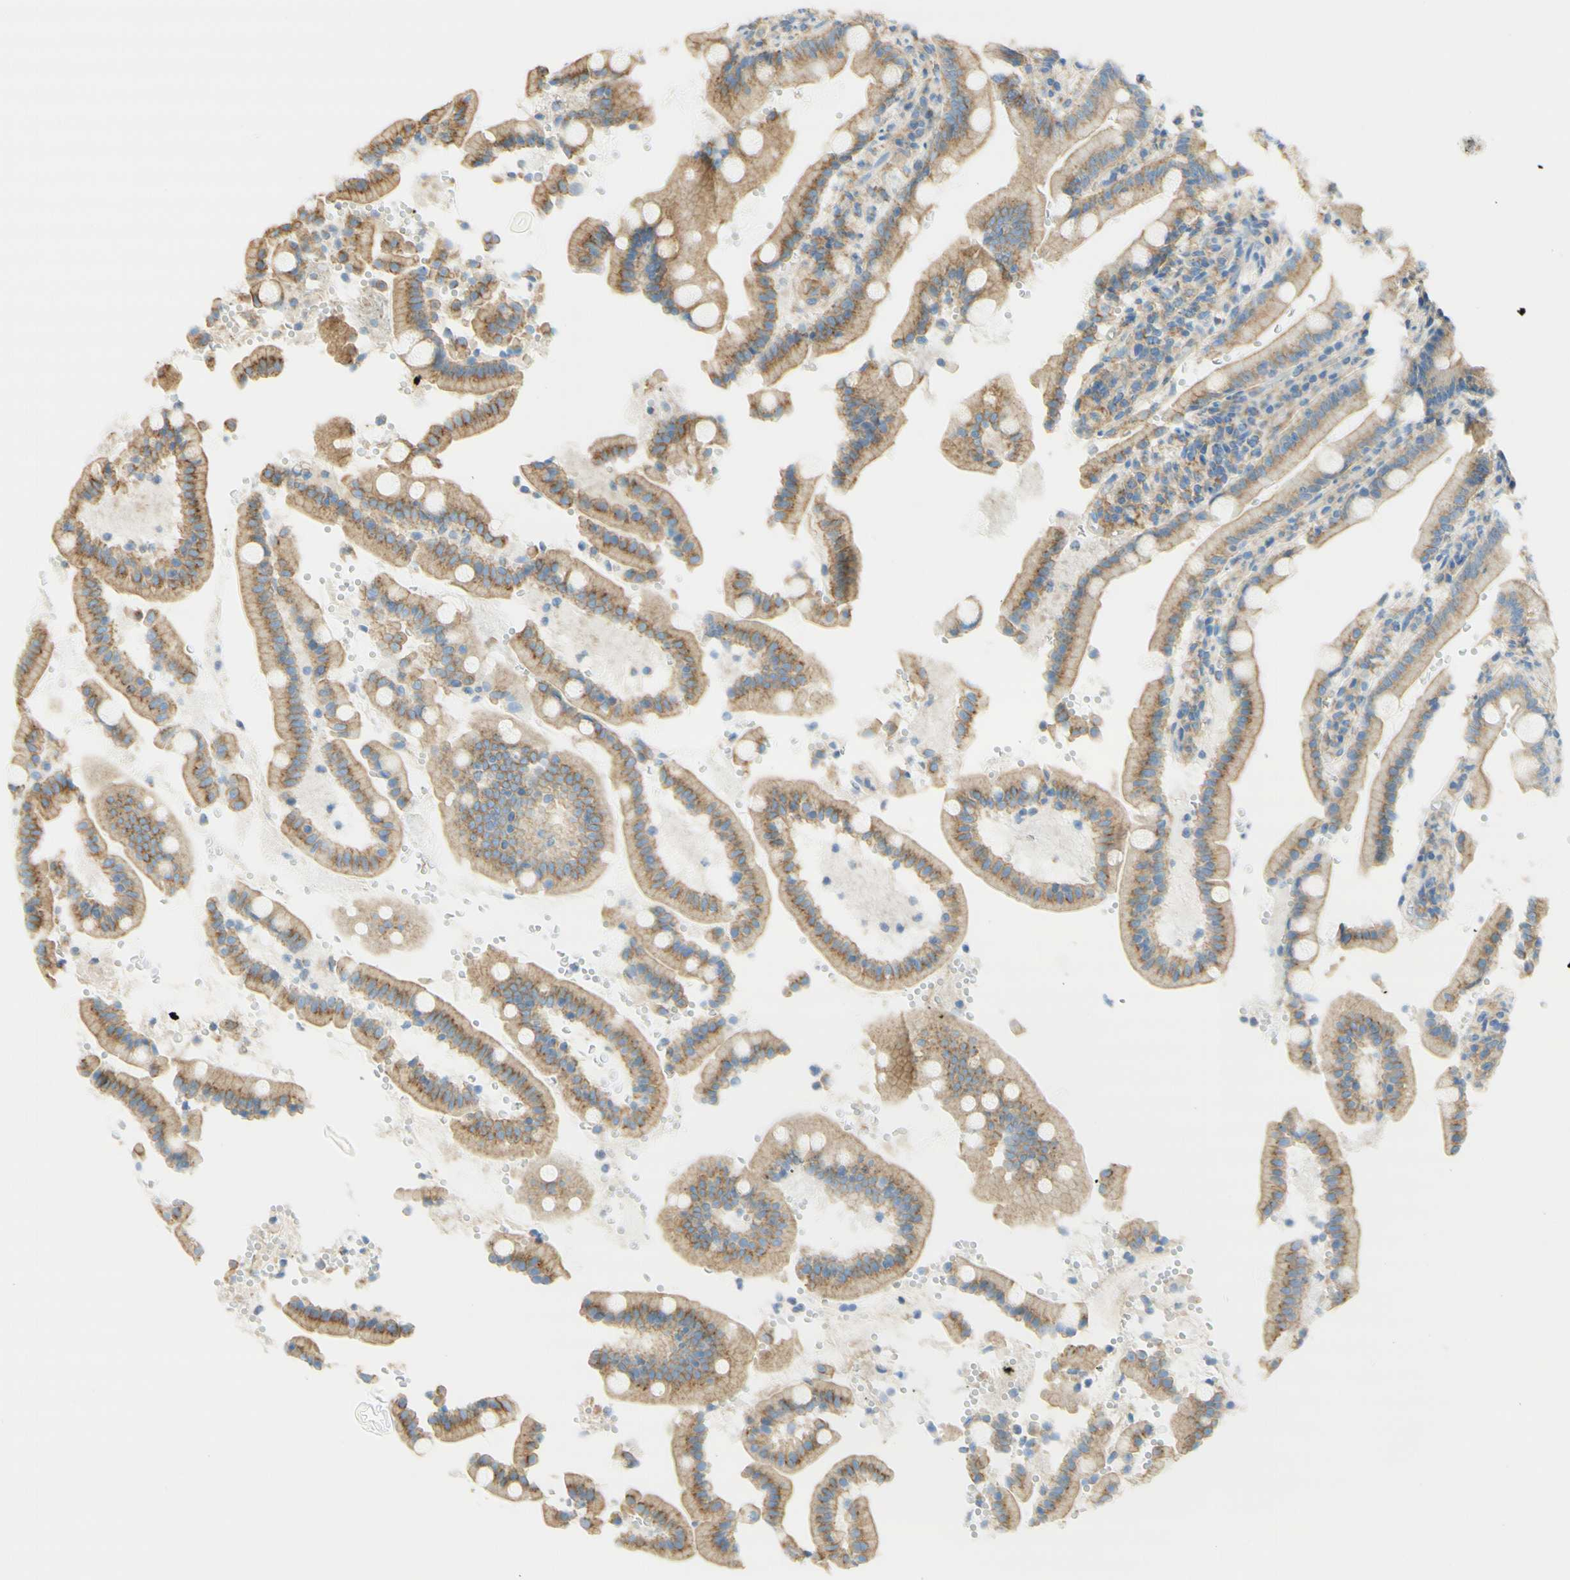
{"staining": {"intensity": "weak", "quantity": ">75%", "location": "cytoplasmic/membranous"}, "tissue": "duodenum", "cell_type": "Glandular cells", "image_type": "normal", "snomed": [{"axis": "morphology", "description": "Normal tissue, NOS"}, {"axis": "topography", "description": "Small intestine, NOS"}], "caption": "The immunohistochemical stain labels weak cytoplasmic/membranous expression in glandular cells of unremarkable duodenum. Nuclei are stained in blue.", "gene": "CLTC", "patient": {"sex": "female", "age": 71}}